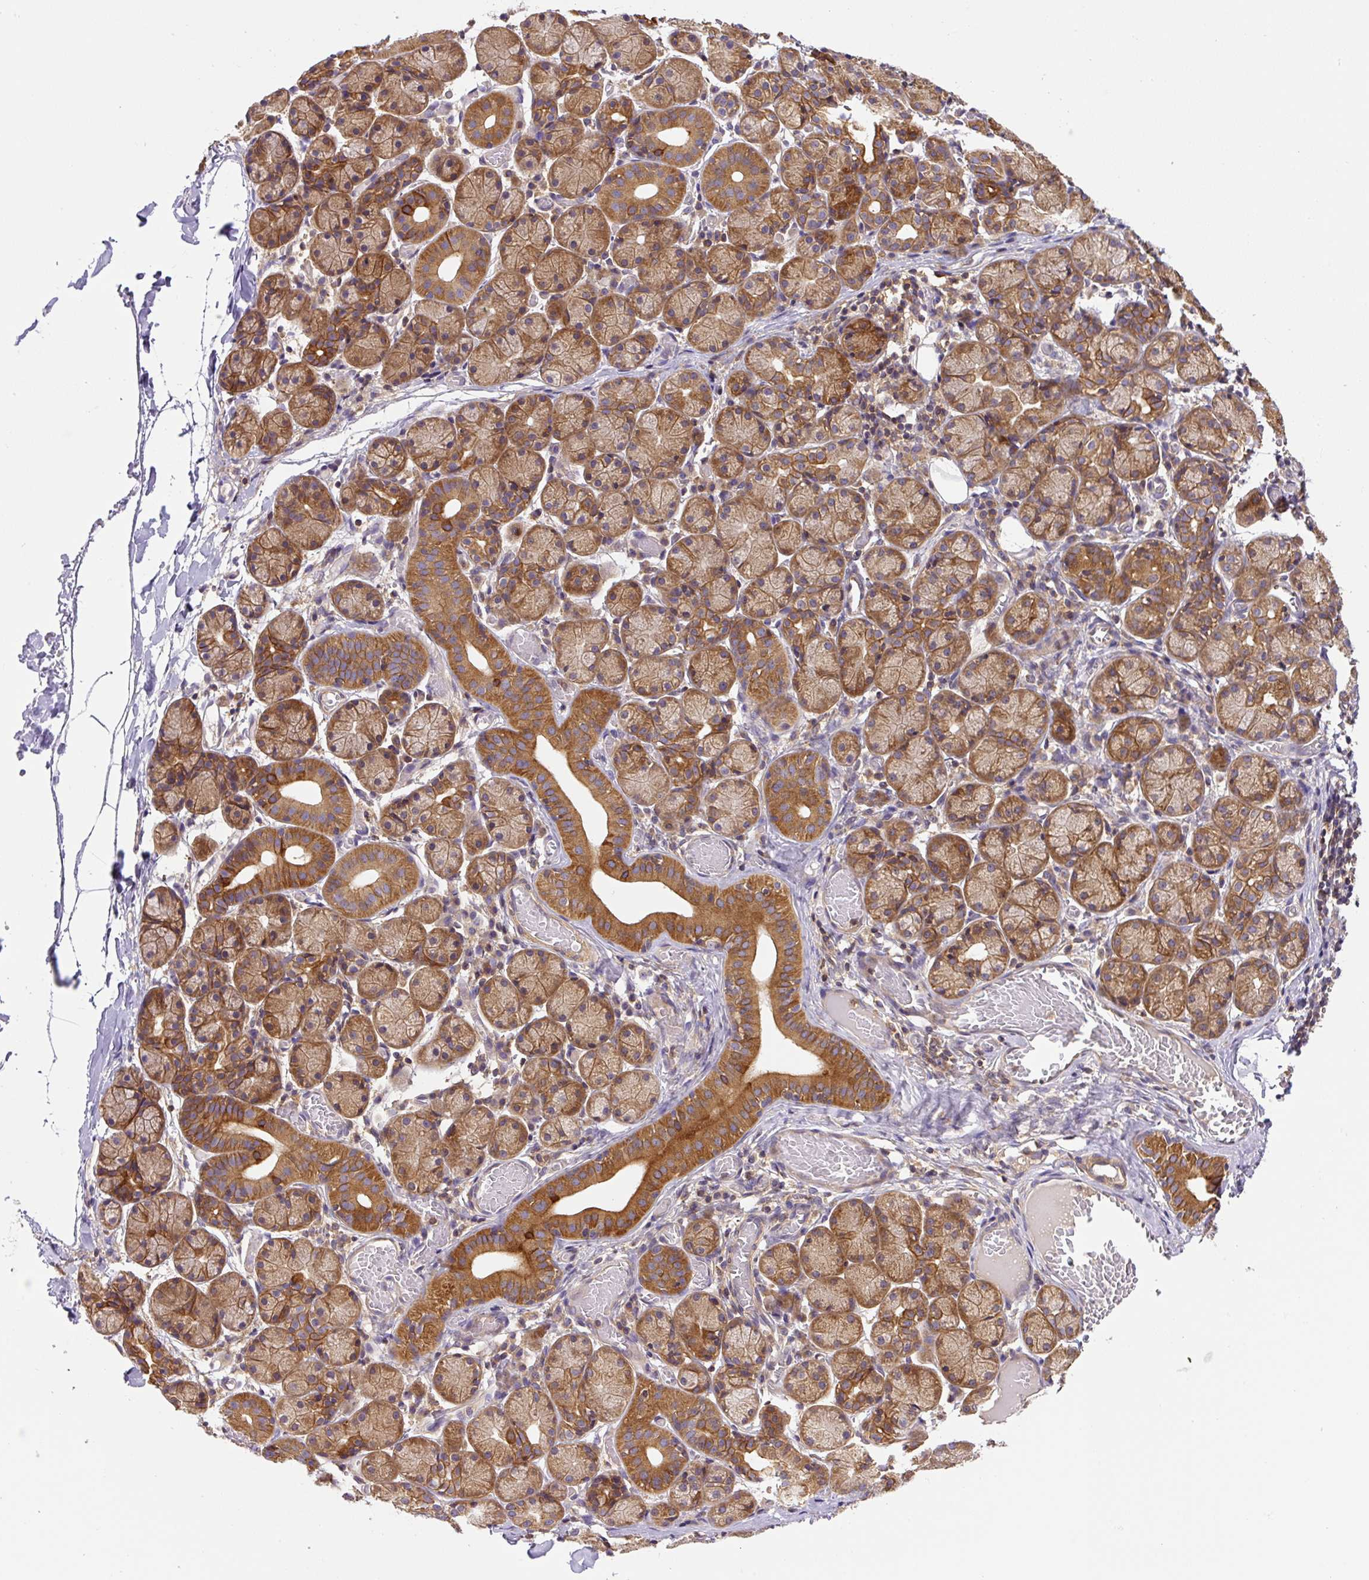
{"staining": {"intensity": "moderate", "quantity": ">75%", "location": "cytoplasmic/membranous"}, "tissue": "salivary gland", "cell_type": "Glandular cells", "image_type": "normal", "snomed": [{"axis": "morphology", "description": "Normal tissue, NOS"}, {"axis": "topography", "description": "Salivary gland"}], "caption": "The immunohistochemical stain highlights moderate cytoplasmic/membranous expression in glandular cells of normal salivary gland. The staining is performed using DAB (3,3'-diaminobenzidine) brown chromogen to label protein expression. The nuclei are counter-stained blue using hematoxylin.", "gene": "CCDC28A", "patient": {"sex": "female", "age": 24}}